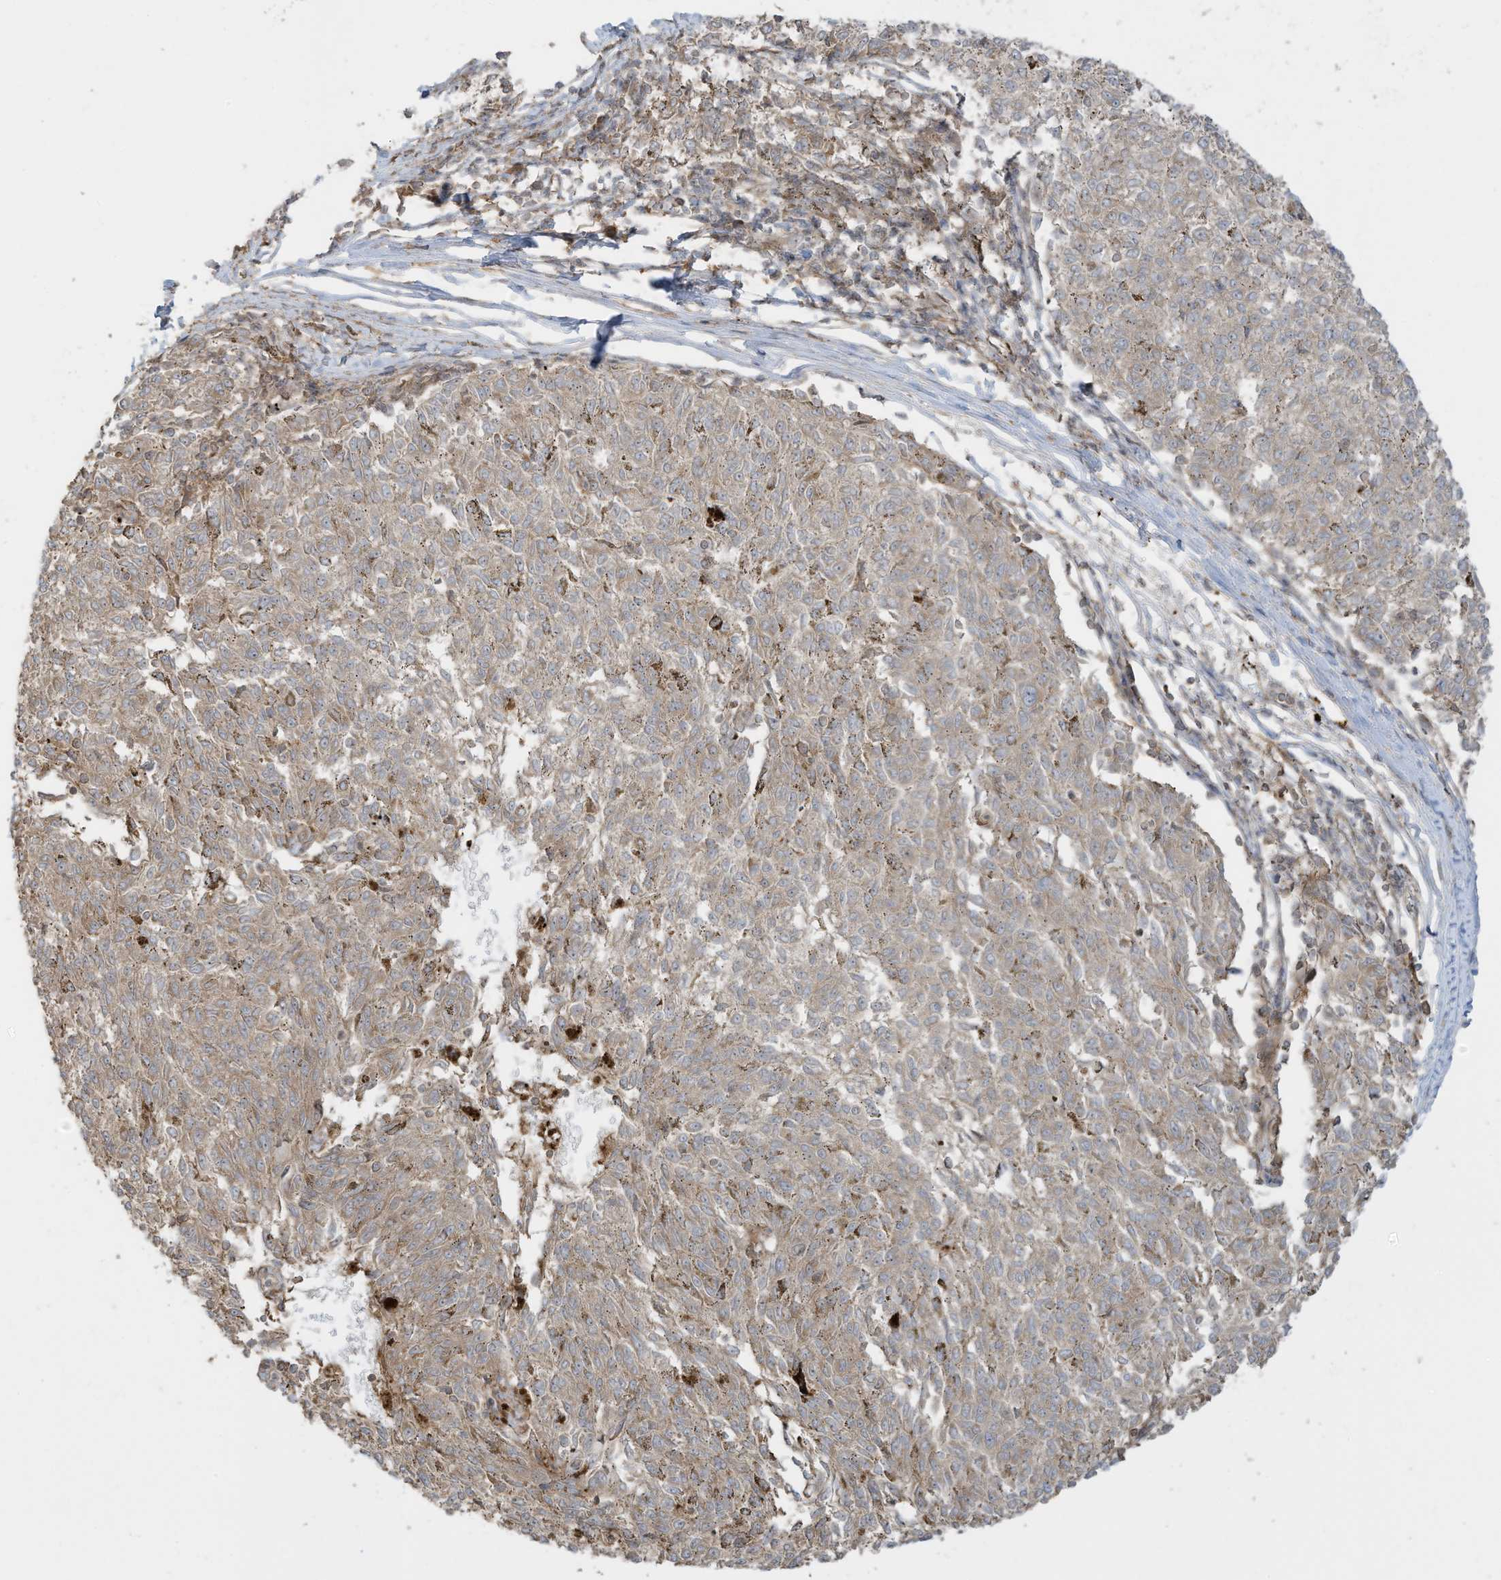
{"staining": {"intensity": "weak", "quantity": "25%-75%", "location": "cytoplasmic/membranous"}, "tissue": "melanoma", "cell_type": "Tumor cells", "image_type": "cancer", "snomed": [{"axis": "morphology", "description": "Malignant melanoma, NOS"}, {"axis": "topography", "description": "Skin"}], "caption": "Immunohistochemical staining of human malignant melanoma reveals weak cytoplasmic/membranous protein positivity in approximately 25%-75% of tumor cells.", "gene": "ENTR1", "patient": {"sex": "female", "age": 72}}